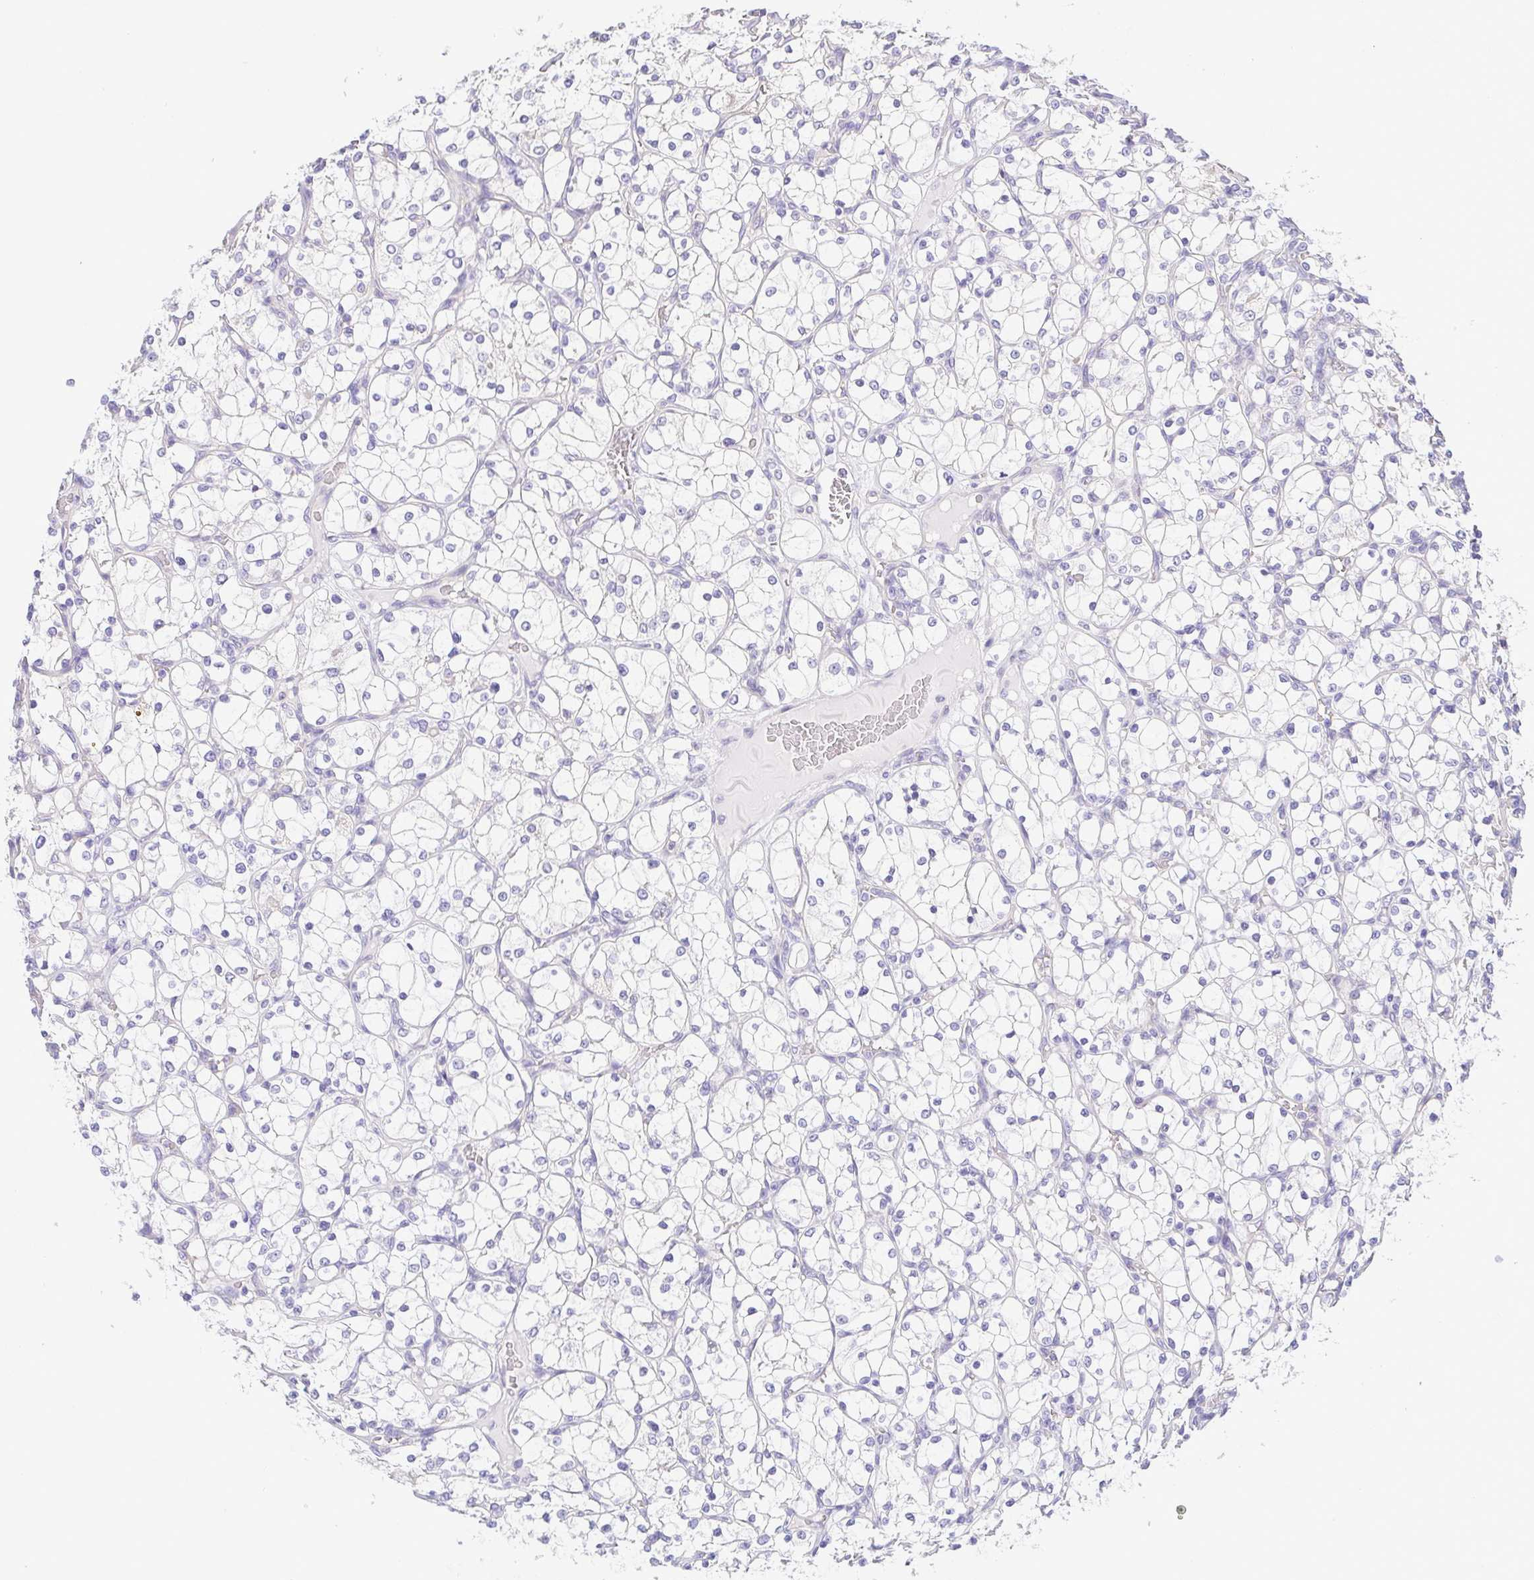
{"staining": {"intensity": "negative", "quantity": "none", "location": "none"}, "tissue": "renal cancer", "cell_type": "Tumor cells", "image_type": "cancer", "snomed": [{"axis": "morphology", "description": "Adenocarcinoma, NOS"}, {"axis": "topography", "description": "Kidney"}], "caption": "This is an IHC histopathology image of adenocarcinoma (renal). There is no positivity in tumor cells.", "gene": "EPB42", "patient": {"sex": "female", "age": 69}}